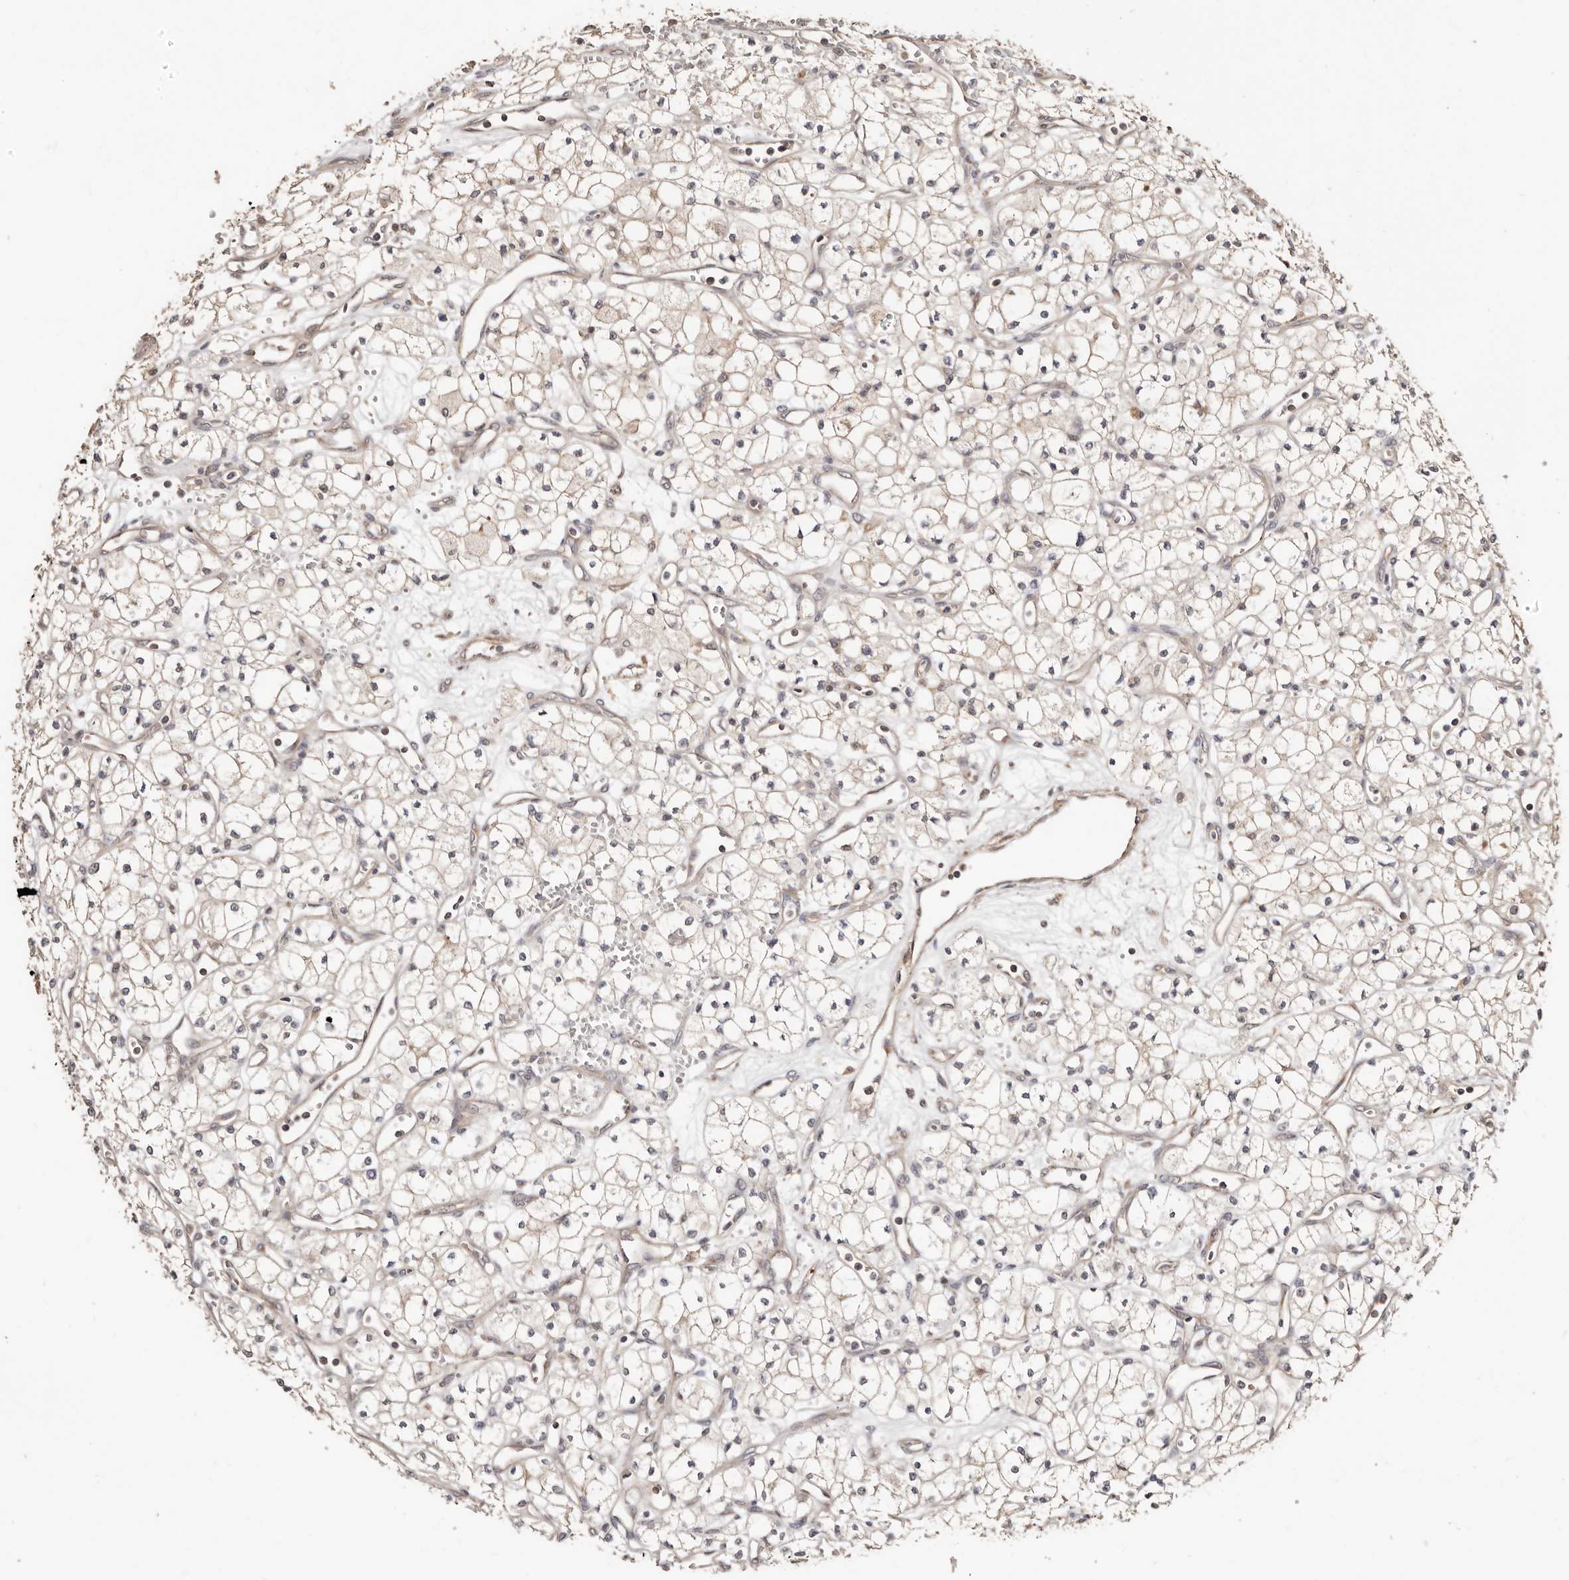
{"staining": {"intensity": "negative", "quantity": "none", "location": "none"}, "tissue": "renal cancer", "cell_type": "Tumor cells", "image_type": "cancer", "snomed": [{"axis": "morphology", "description": "Adenocarcinoma, NOS"}, {"axis": "topography", "description": "Kidney"}], "caption": "Tumor cells are negative for brown protein staining in renal cancer. Brightfield microscopy of IHC stained with DAB (3,3'-diaminobenzidine) (brown) and hematoxylin (blue), captured at high magnification.", "gene": "APOL6", "patient": {"sex": "male", "age": 59}}